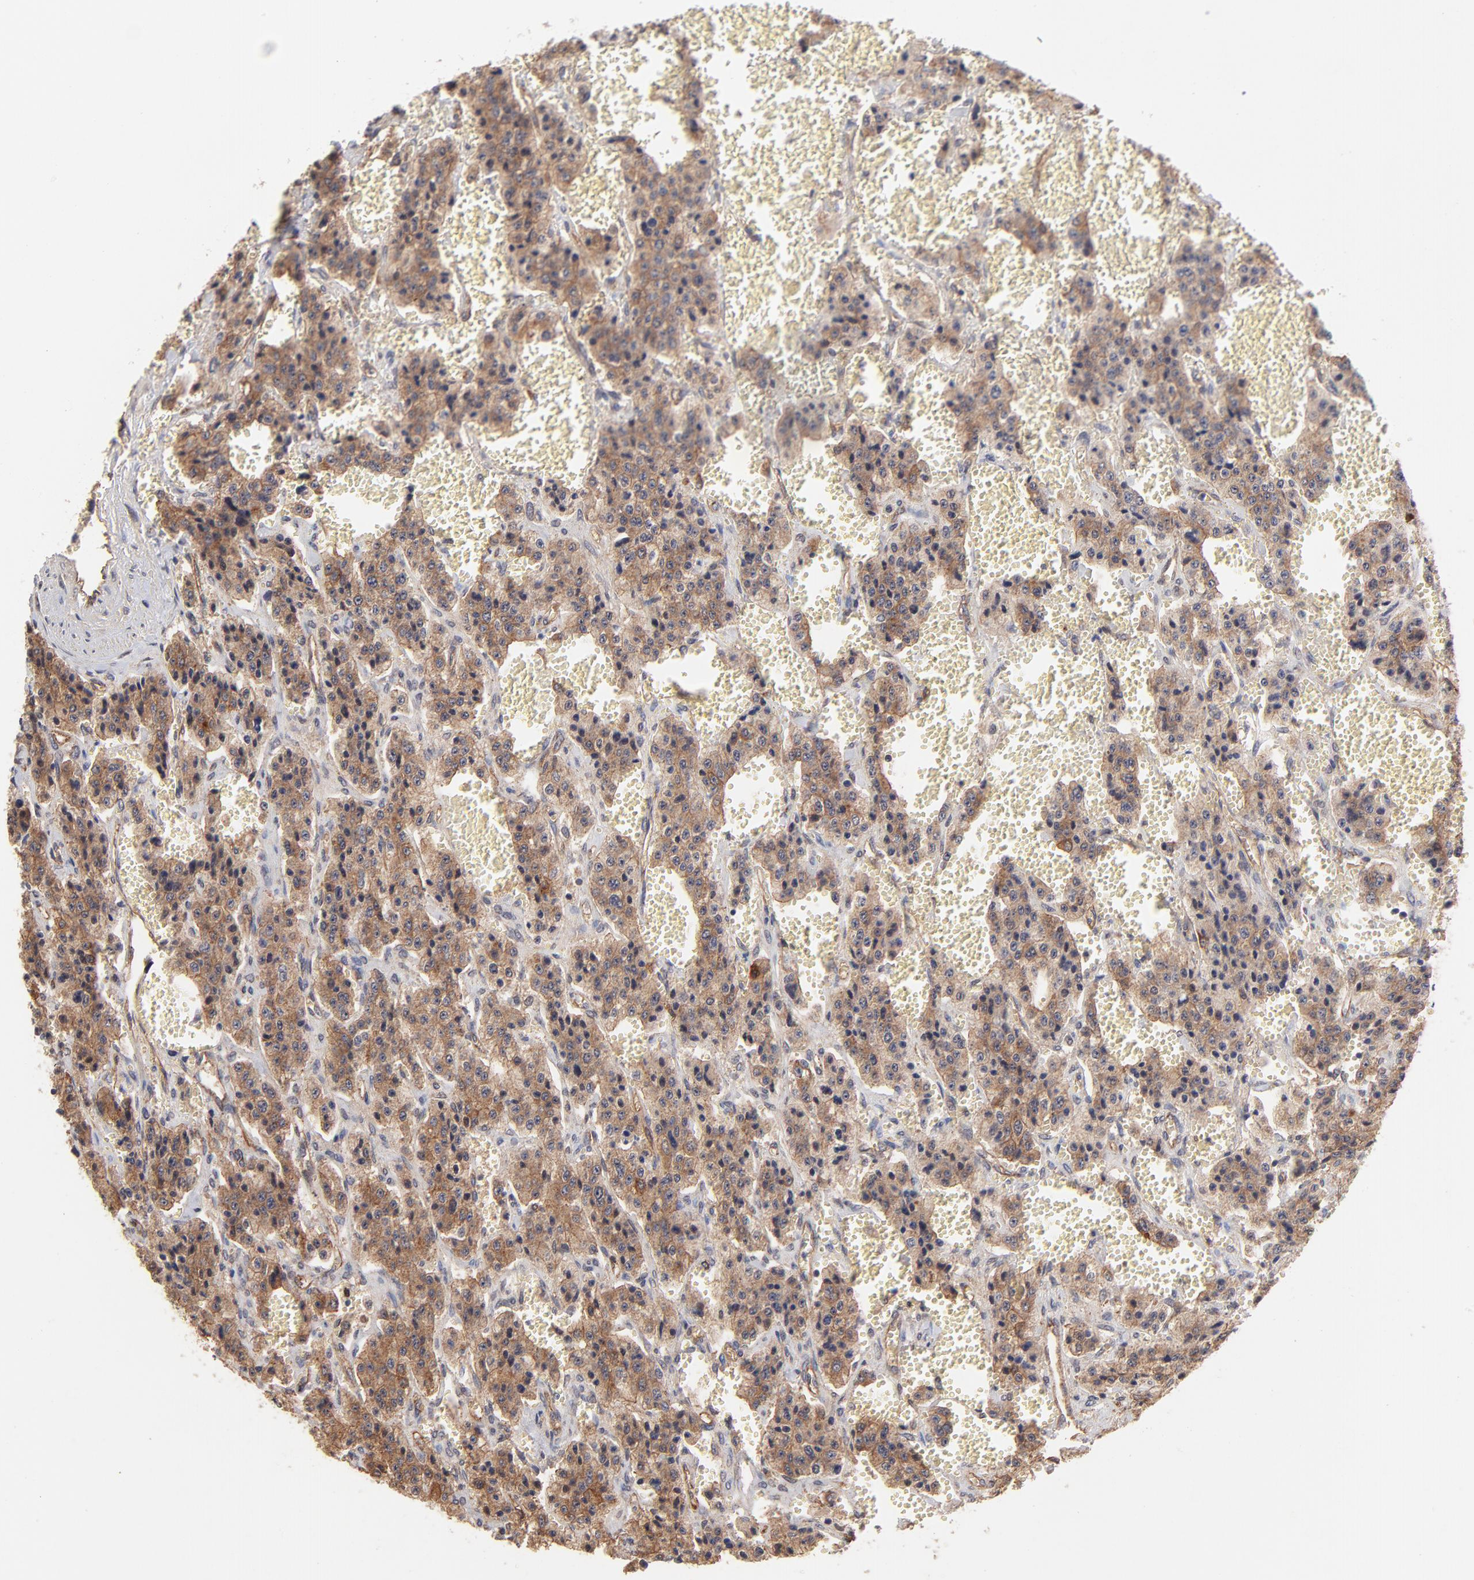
{"staining": {"intensity": "strong", "quantity": ">75%", "location": "cytoplasmic/membranous"}, "tissue": "carcinoid", "cell_type": "Tumor cells", "image_type": "cancer", "snomed": [{"axis": "morphology", "description": "Carcinoid, malignant, NOS"}, {"axis": "topography", "description": "Small intestine"}], "caption": "This is an image of immunohistochemistry staining of carcinoid, which shows strong staining in the cytoplasmic/membranous of tumor cells.", "gene": "STAP2", "patient": {"sex": "male", "age": 52}}